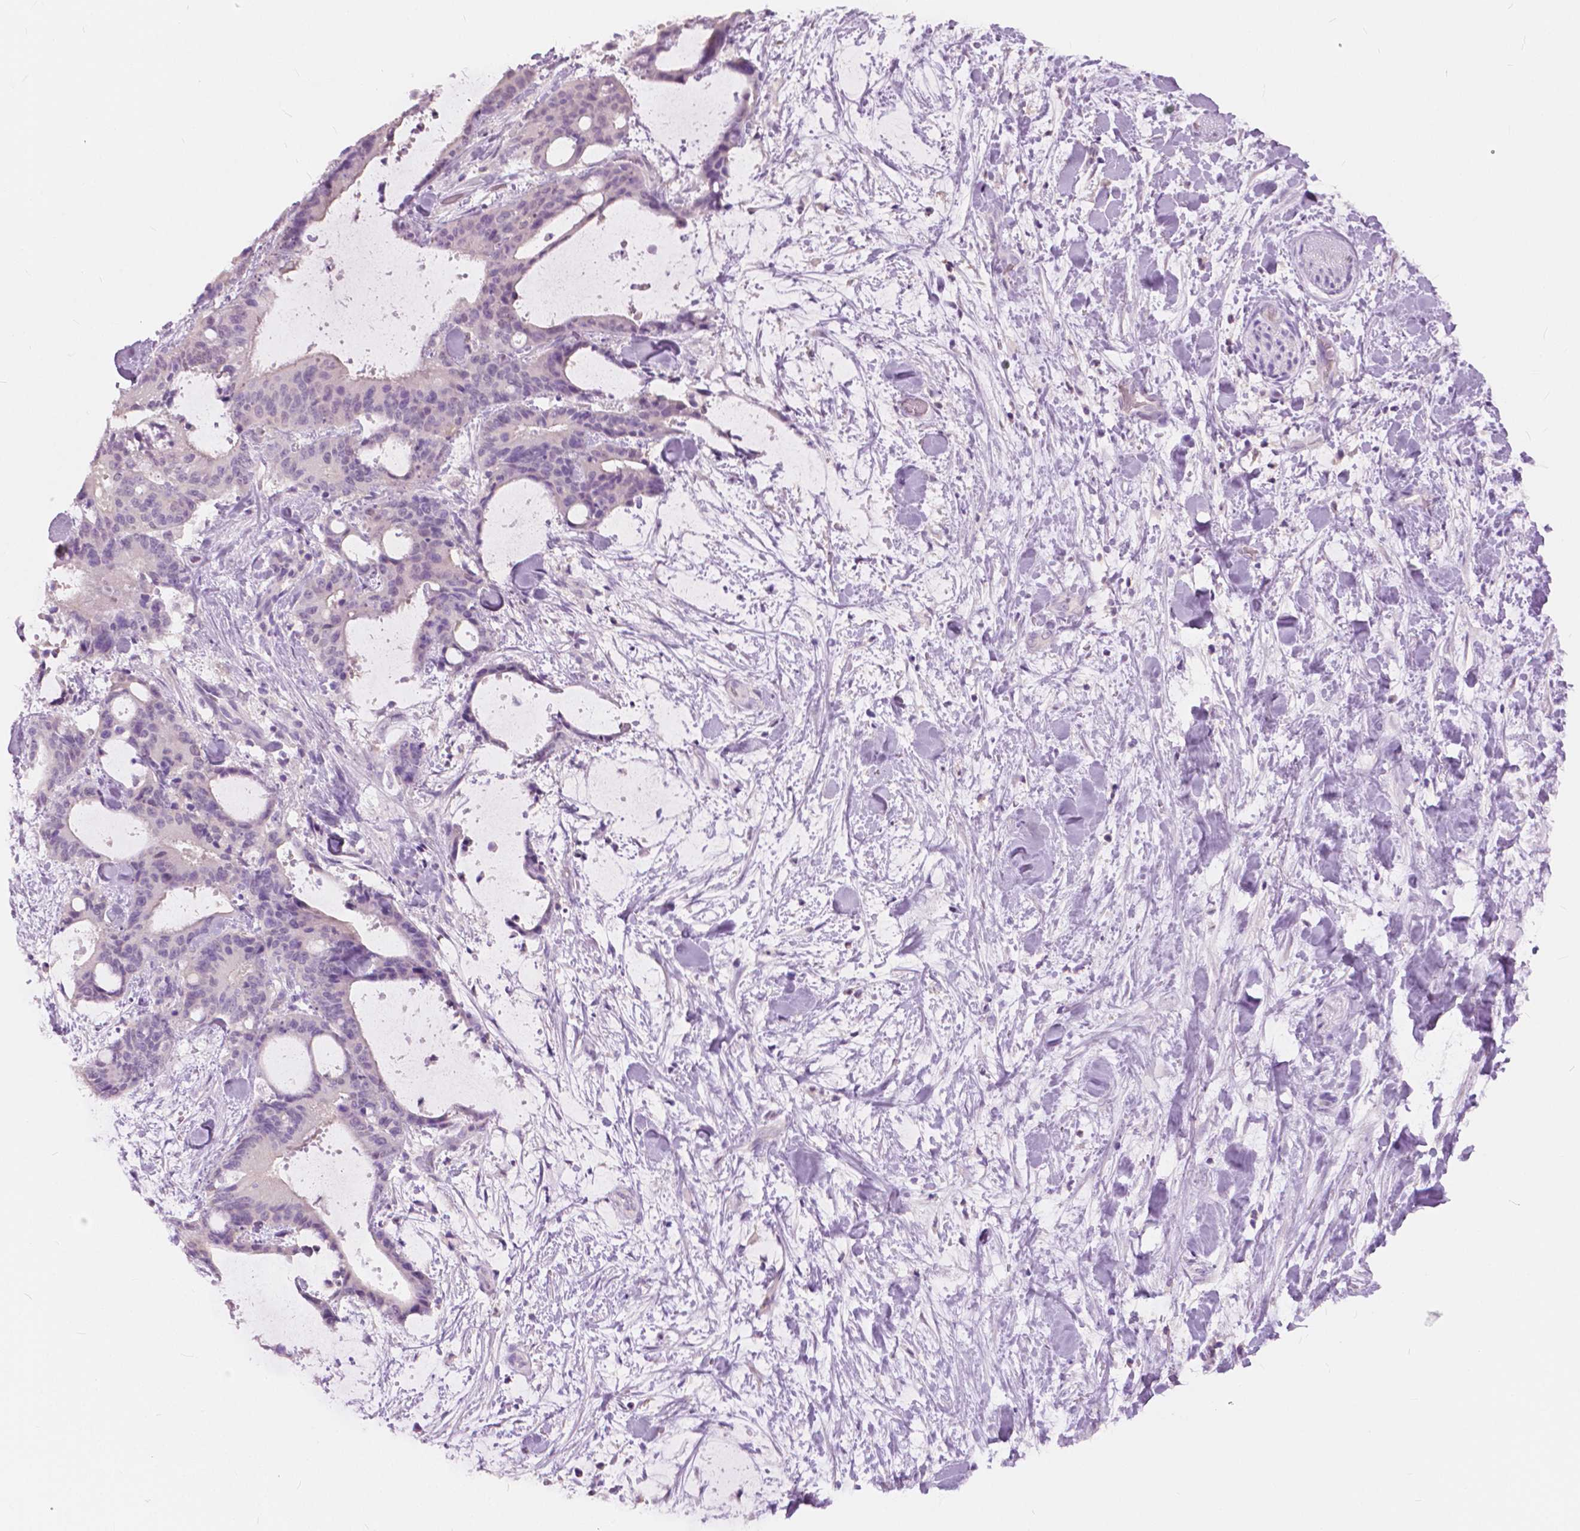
{"staining": {"intensity": "negative", "quantity": "none", "location": "none"}, "tissue": "liver cancer", "cell_type": "Tumor cells", "image_type": "cancer", "snomed": [{"axis": "morphology", "description": "Cholangiocarcinoma"}, {"axis": "topography", "description": "Liver"}], "caption": "Liver cholangiocarcinoma was stained to show a protein in brown. There is no significant staining in tumor cells. Nuclei are stained in blue.", "gene": "TKFC", "patient": {"sex": "female", "age": 73}}